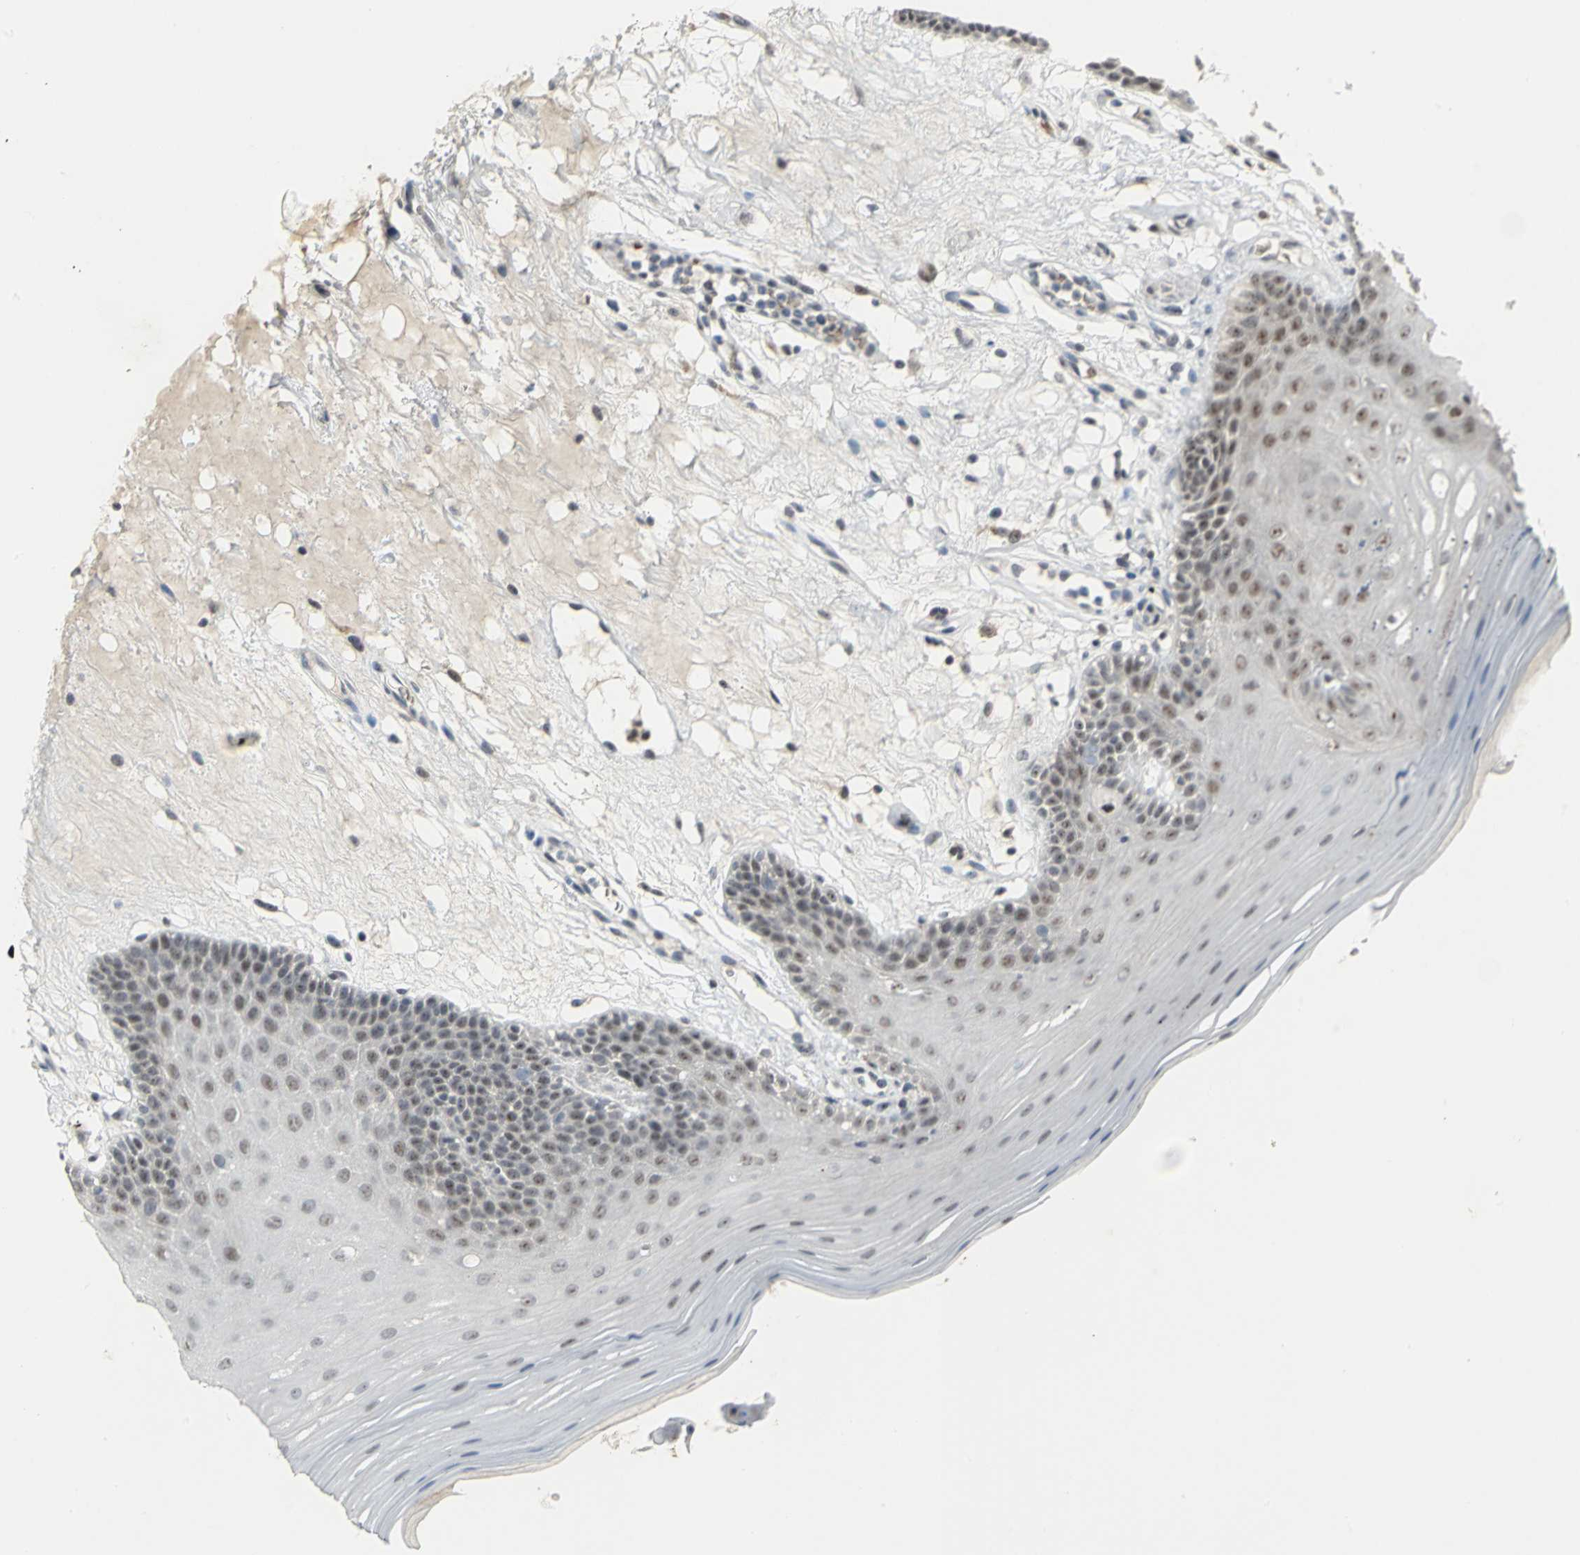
{"staining": {"intensity": "weak", "quantity": "<25%", "location": "nuclear"}, "tissue": "oral mucosa", "cell_type": "Squamous epithelial cells", "image_type": "normal", "snomed": [{"axis": "morphology", "description": "Normal tissue, NOS"}, {"axis": "morphology", "description": "Squamous cell carcinoma, NOS"}, {"axis": "topography", "description": "Skeletal muscle"}, {"axis": "topography", "description": "Oral tissue"}, {"axis": "topography", "description": "Head-Neck"}], "caption": "Immunohistochemistry micrograph of normal human oral mucosa stained for a protein (brown), which reveals no positivity in squamous epithelial cells.", "gene": "GLI3", "patient": {"sex": "male", "age": 71}}